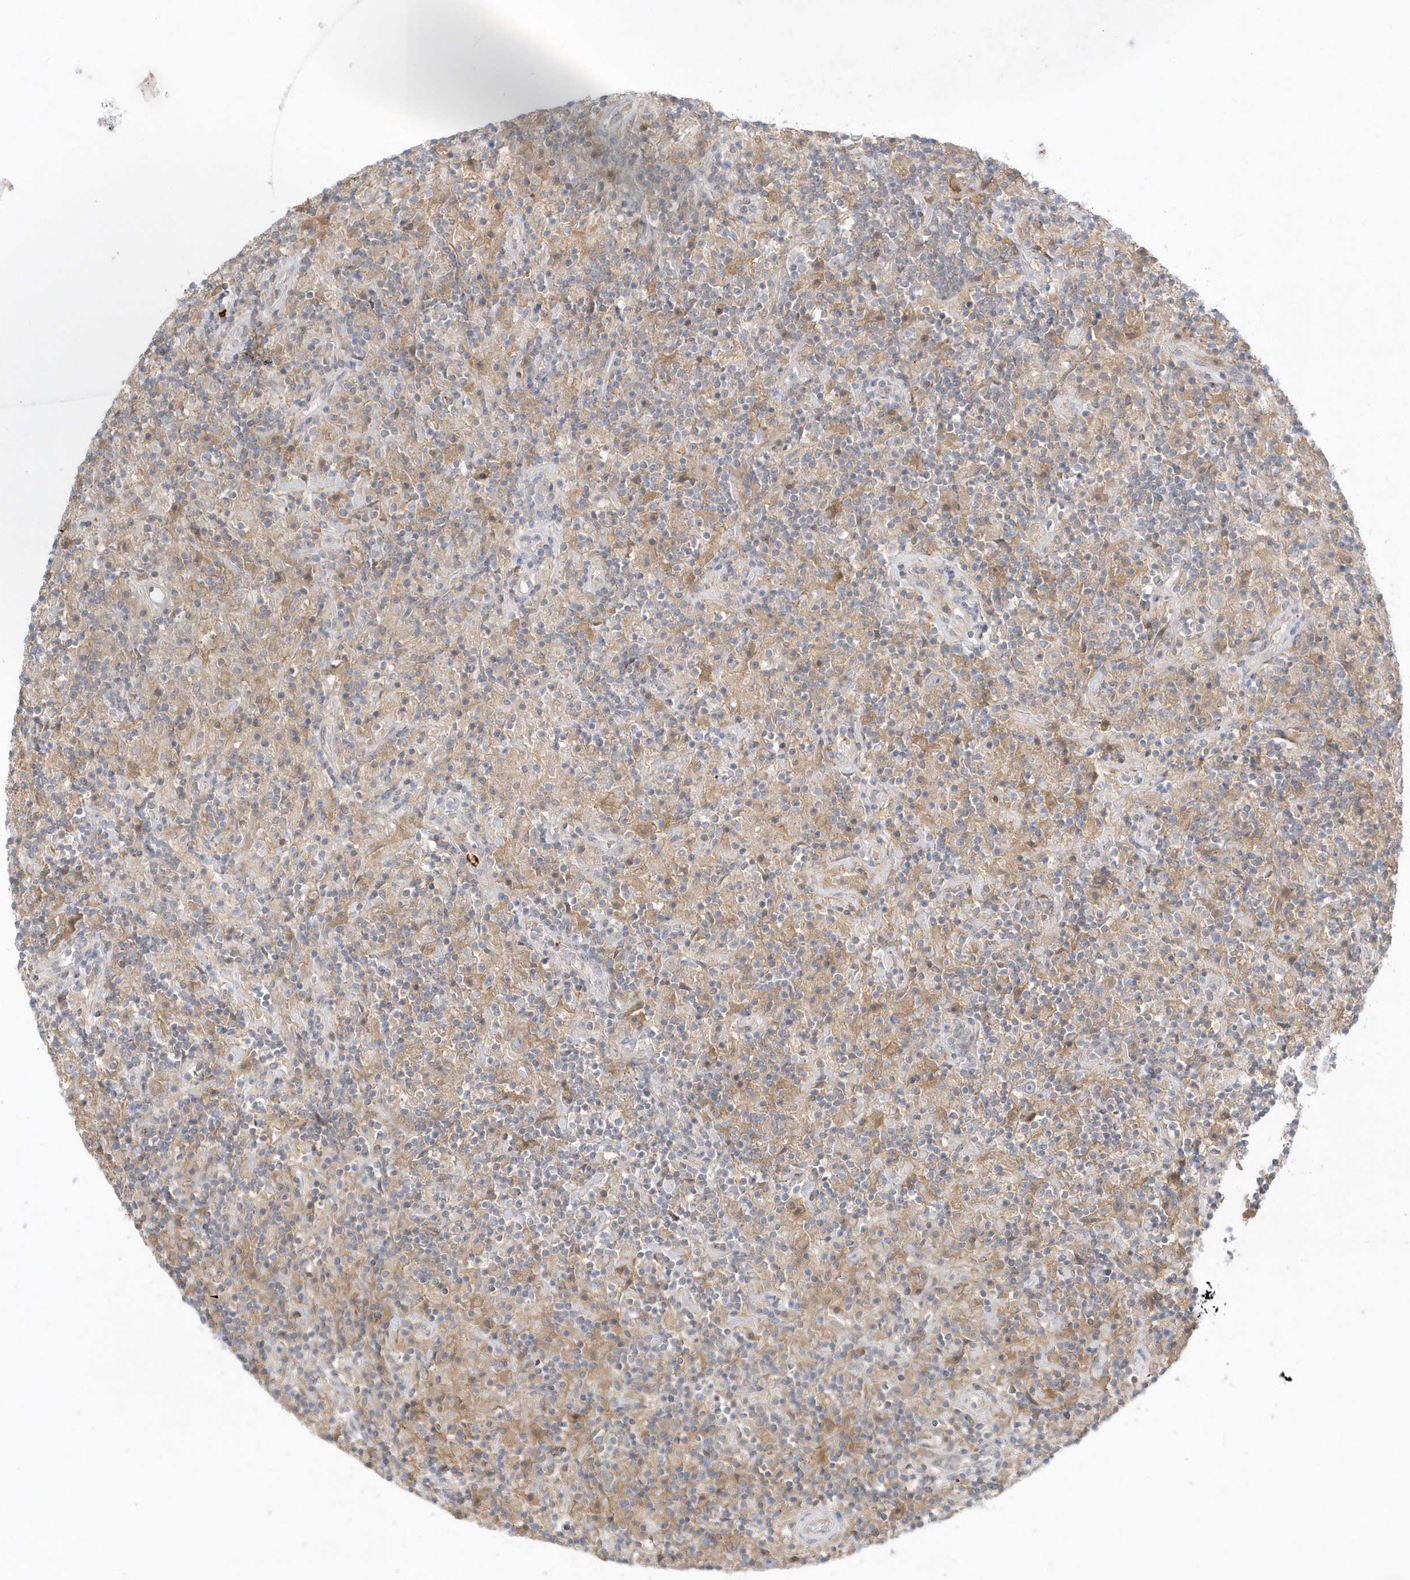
{"staining": {"intensity": "negative", "quantity": "none", "location": "none"}, "tissue": "lymphoma", "cell_type": "Tumor cells", "image_type": "cancer", "snomed": [{"axis": "morphology", "description": "Hodgkin's disease, NOS"}, {"axis": "topography", "description": "Lymph node"}], "caption": "Photomicrograph shows no protein expression in tumor cells of lymphoma tissue.", "gene": "RNF7", "patient": {"sex": "male", "age": 70}}